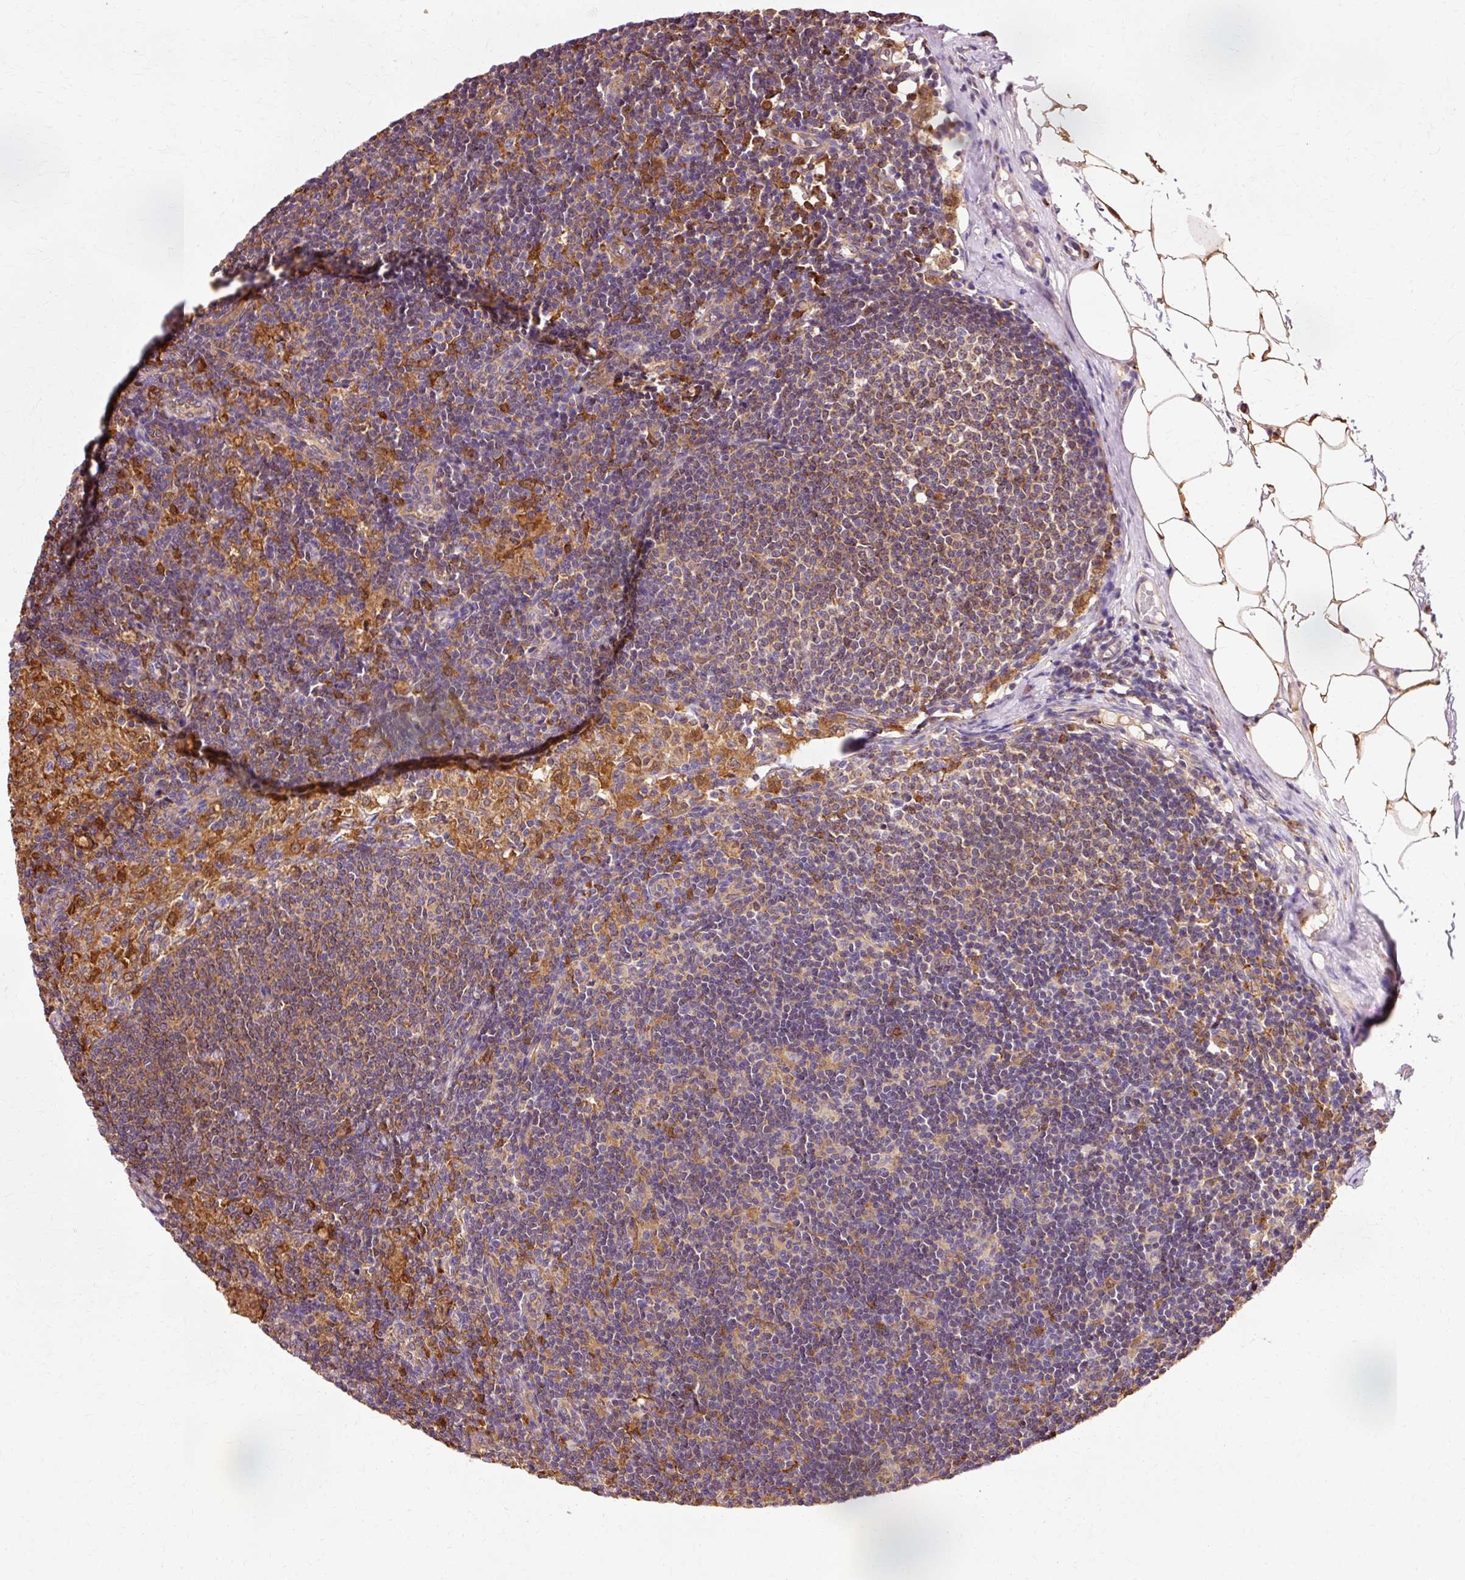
{"staining": {"intensity": "strong", "quantity": "<25%", "location": "cytoplasmic/membranous,nuclear"}, "tissue": "lymph node", "cell_type": "Germinal center cells", "image_type": "normal", "snomed": [{"axis": "morphology", "description": "Normal tissue, NOS"}, {"axis": "topography", "description": "Lymph node"}], "caption": "Protein expression analysis of normal human lymph node reveals strong cytoplasmic/membranous,nuclear positivity in about <25% of germinal center cells. (DAB = brown stain, brightfield microscopy at high magnification).", "gene": "GPX1", "patient": {"sex": "male", "age": 49}}